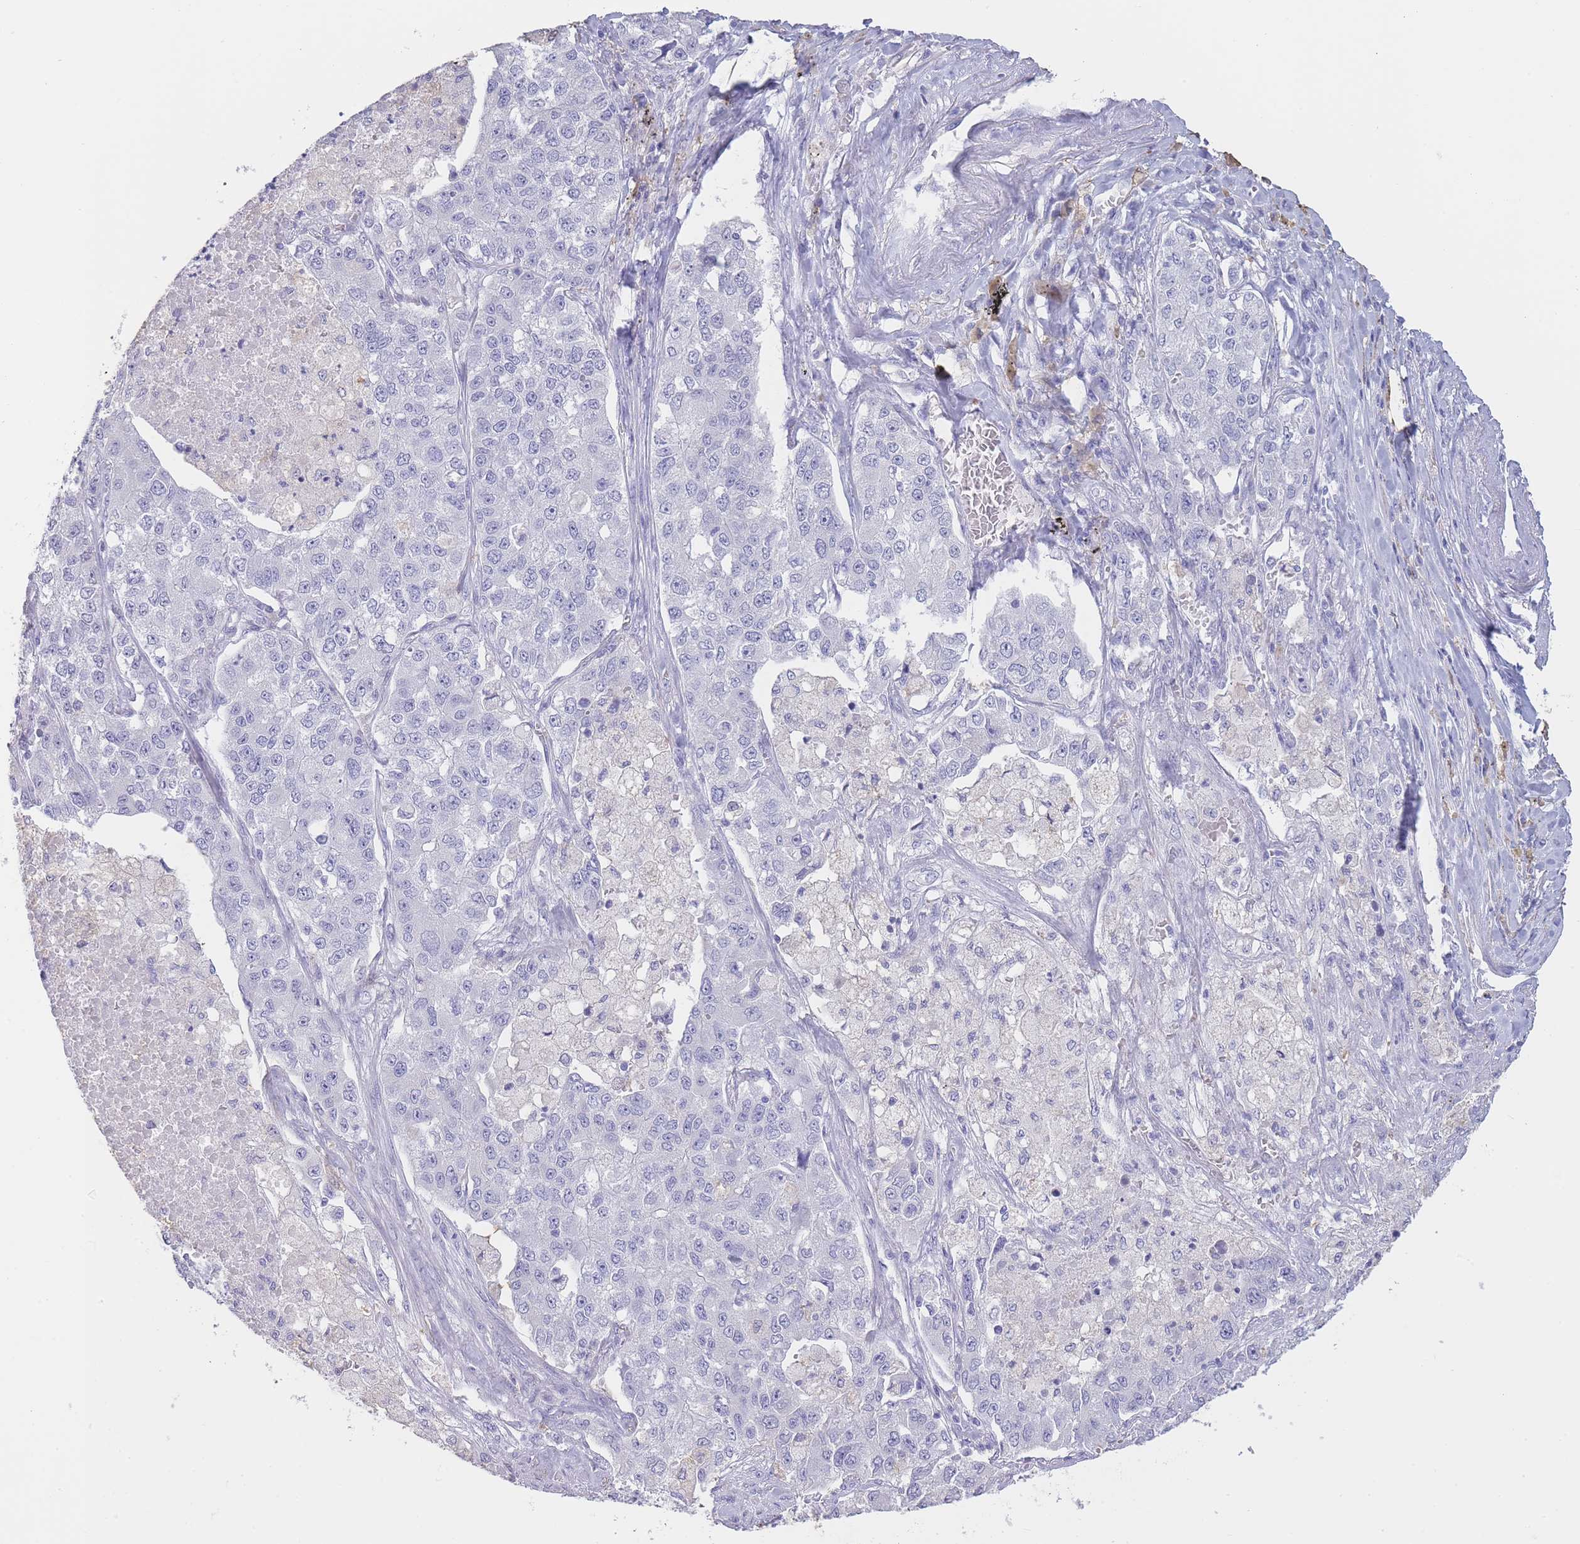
{"staining": {"intensity": "negative", "quantity": "none", "location": "none"}, "tissue": "lung cancer", "cell_type": "Tumor cells", "image_type": "cancer", "snomed": [{"axis": "morphology", "description": "Adenocarcinoma, NOS"}, {"axis": "topography", "description": "Lung"}], "caption": "High magnification brightfield microscopy of adenocarcinoma (lung) stained with DAB (3,3'-diaminobenzidine) (brown) and counterstained with hematoxylin (blue): tumor cells show no significant staining.", "gene": "CD37", "patient": {"sex": "male", "age": 49}}